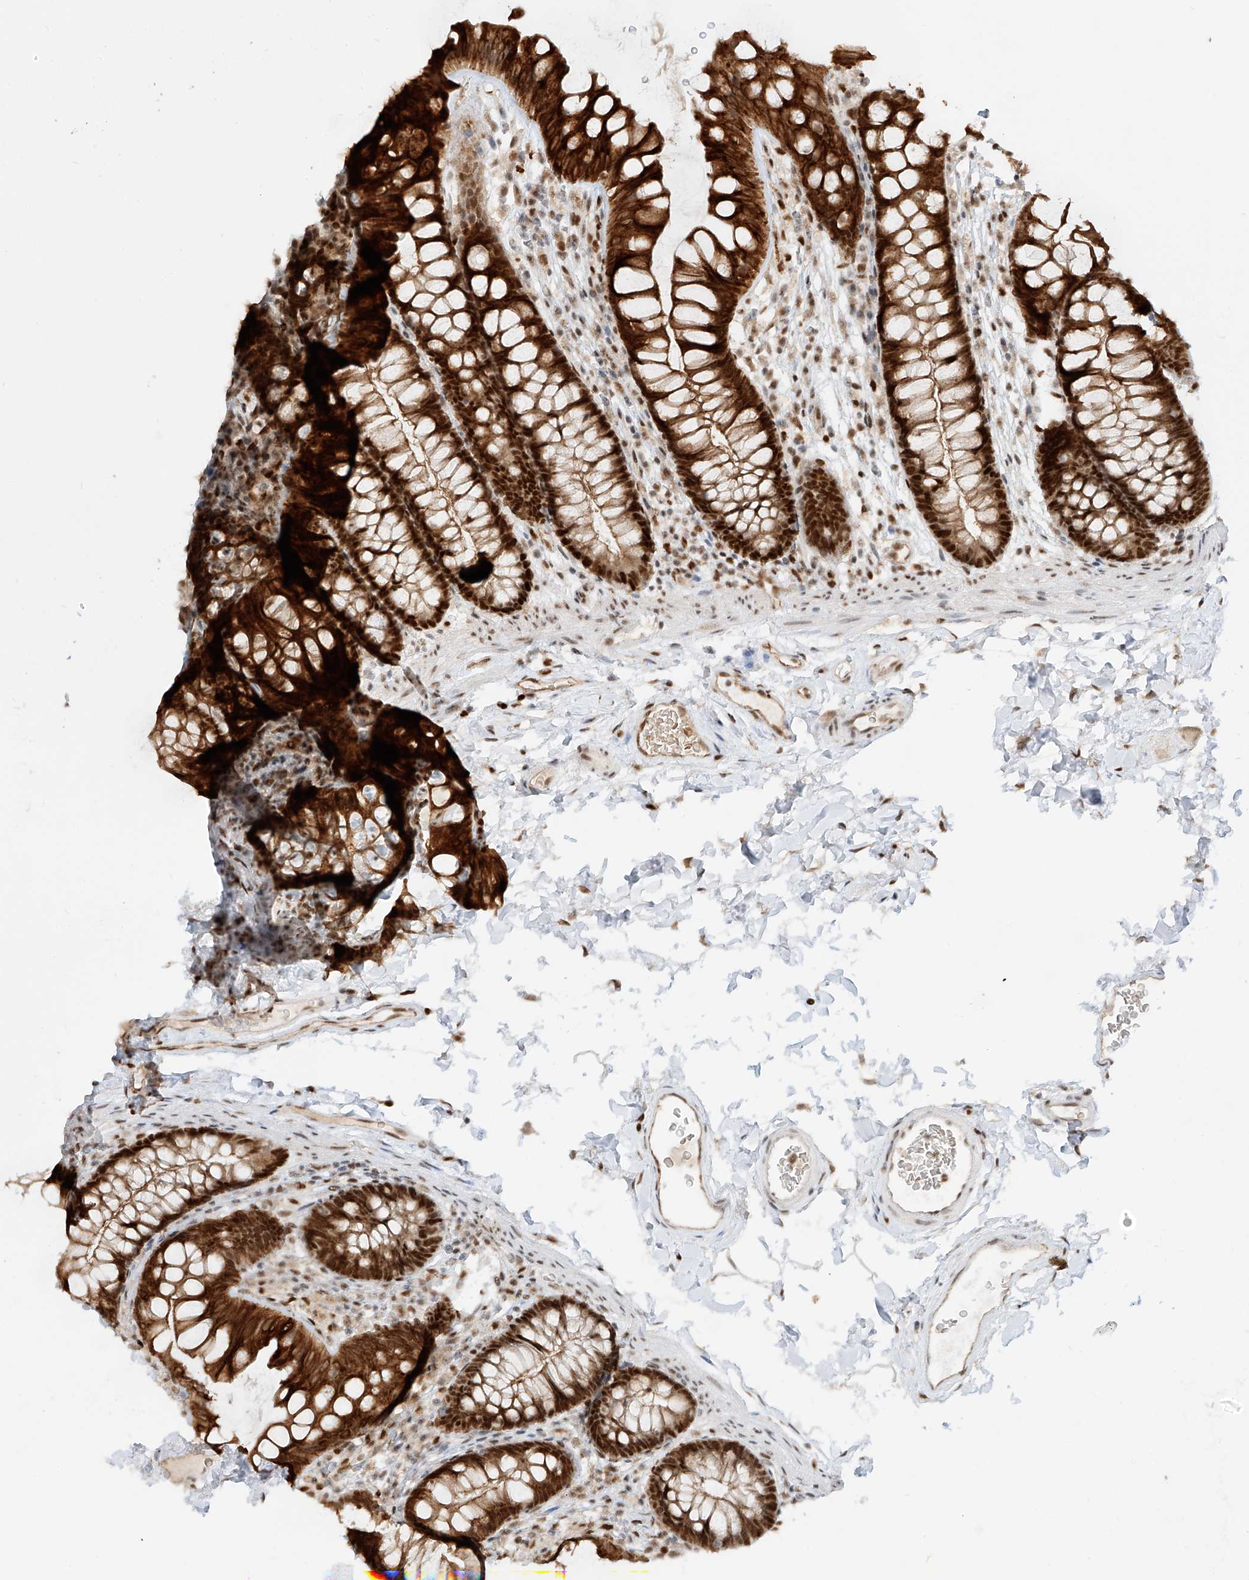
{"staining": {"intensity": "moderate", "quantity": ">75%", "location": "cytoplasmic/membranous,nuclear"}, "tissue": "colon", "cell_type": "Endothelial cells", "image_type": "normal", "snomed": [{"axis": "morphology", "description": "Normal tissue, NOS"}, {"axis": "topography", "description": "Colon"}], "caption": "Immunohistochemical staining of normal colon demonstrates moderate cytoplasmic/membranous,nuclear protein expression in about >75% of endothelial cells. Immunohistochemistry (ihc) stains the protein in brown and the nuclei are stained blue.", "gene": "POGK", "patient": {"sex": "female", "age": 62}}